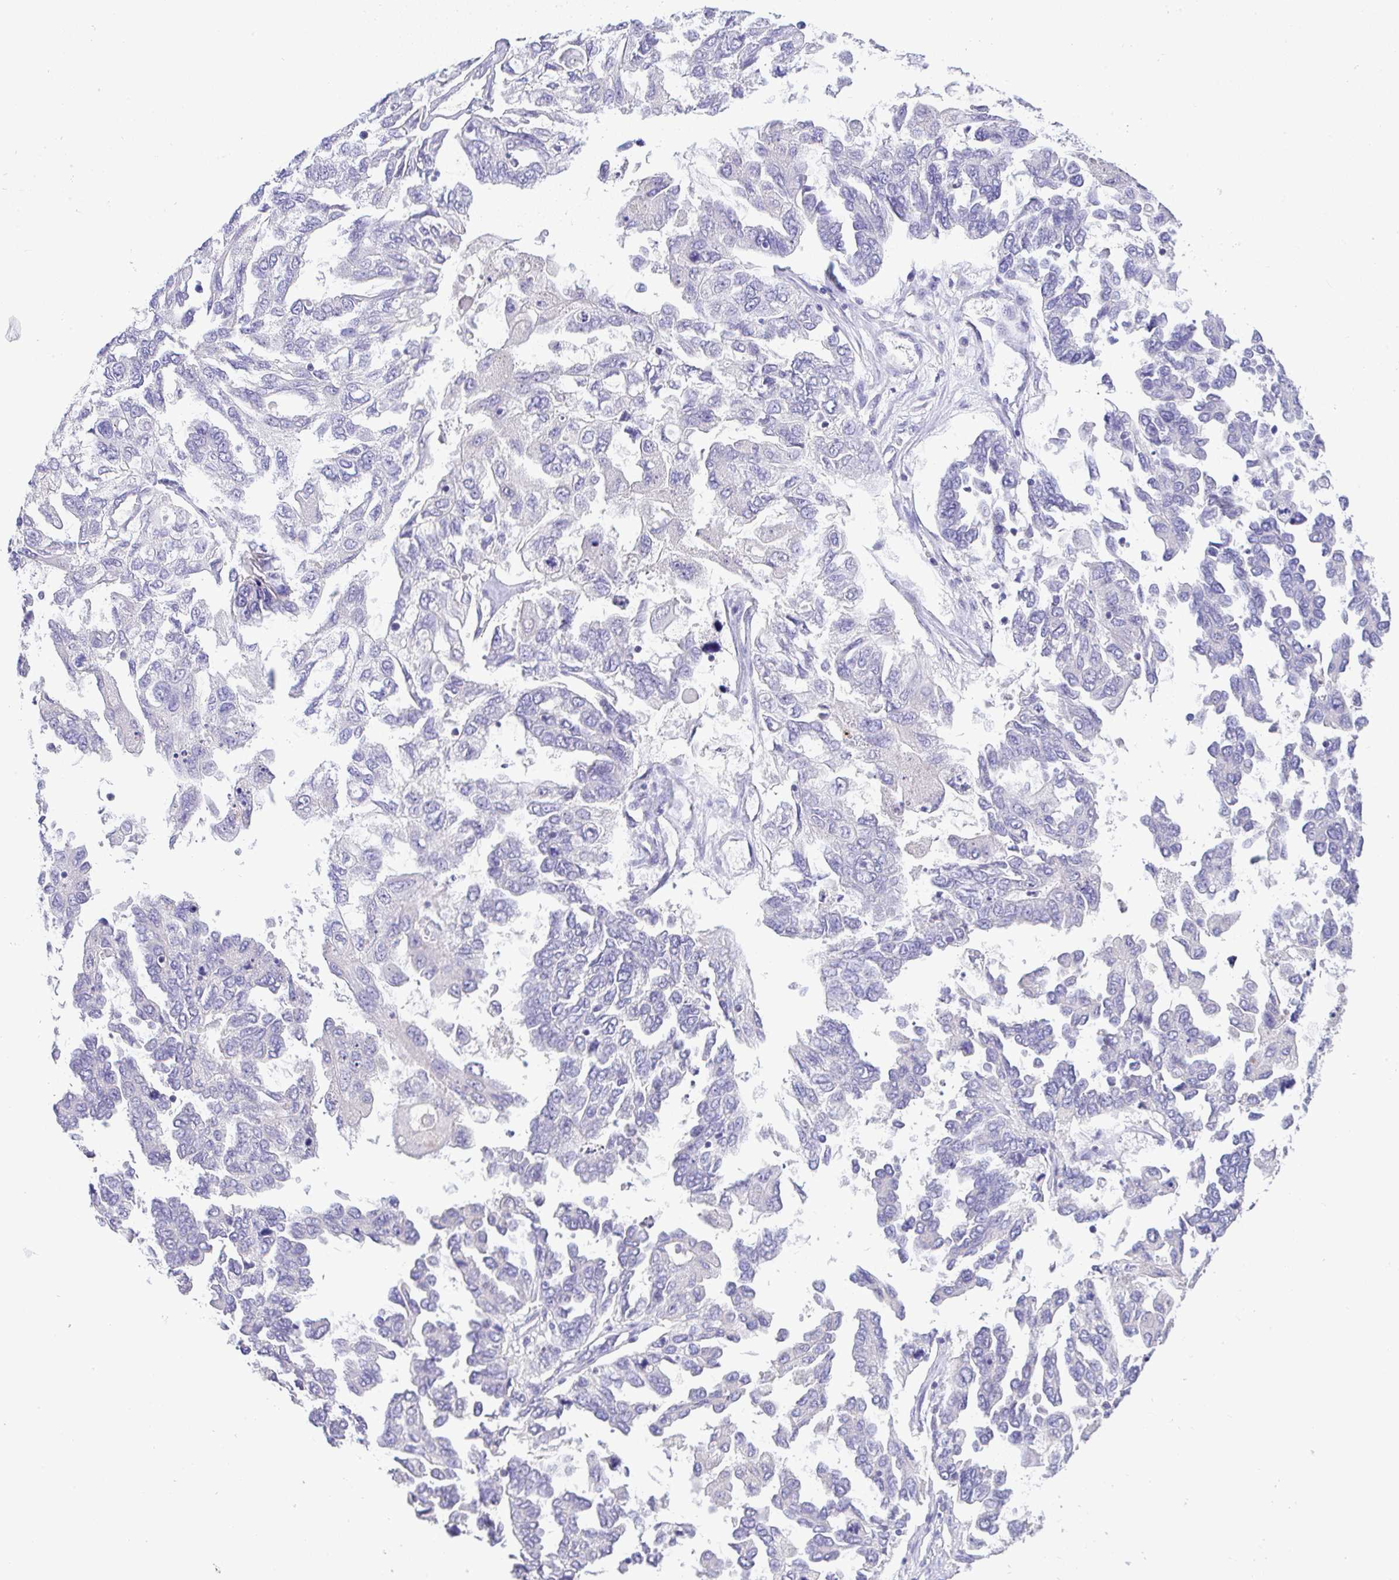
{"staining": {"intensity": "negative", "quantity": "none", "location": "none"}, "tissue": "ovarian cancer", "cell_type": "Tumor cells", "image_type": "cancer", "snomed": [{"axis": "morphology", "description": "Cystadenocarcinoma, serous, NOS"}, {"axis": "topography", "description": "Ovary"}], "caption": "An immunohistochemistry (IHC) micrograph of ovarian cancer is shown. There is no staining in tumor cells of ovarian cancer.", "gene": "CTU1", "patient": {"sex": "female", "age": 53}}